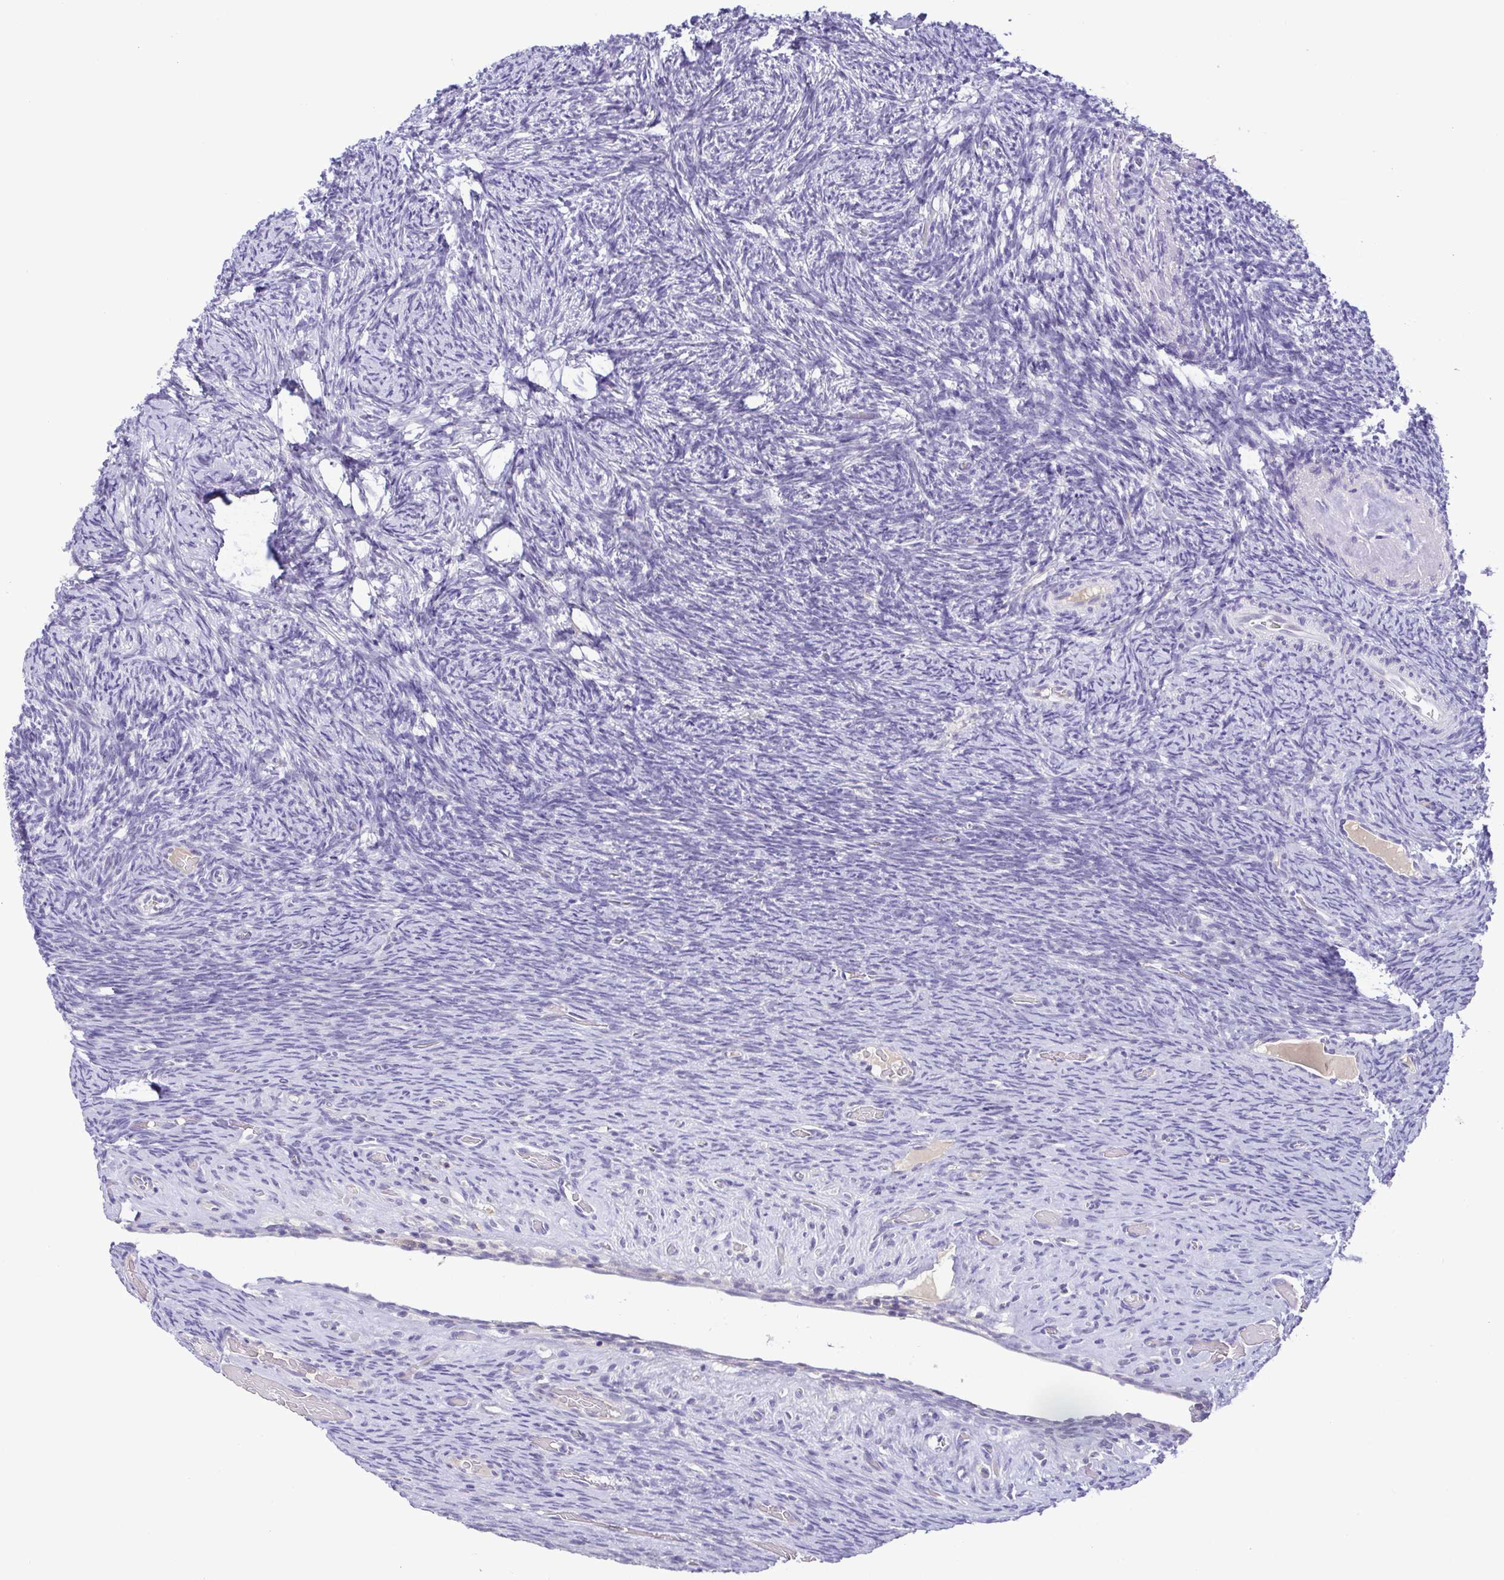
{"staining": {"intensity": "negative", "quantity": "none", "location": "none"}, "tissue": "ovary", "cell_type": "Ovarian stroma cells", "image_type": "normal", "snomed": [{"axis": "morphology", "description": "Normal tissue, NOS"}, {"axis": "topography", "description": "Ovary"}], "caption": "A micrograph of human ovary is negative for staining in ovarian stroma cells. (Immunohistochemistry (ihc), brightfield microscopy, high magnification).", "gene": "TIPIN", "patient": {"sex": "female", "age": 34}}